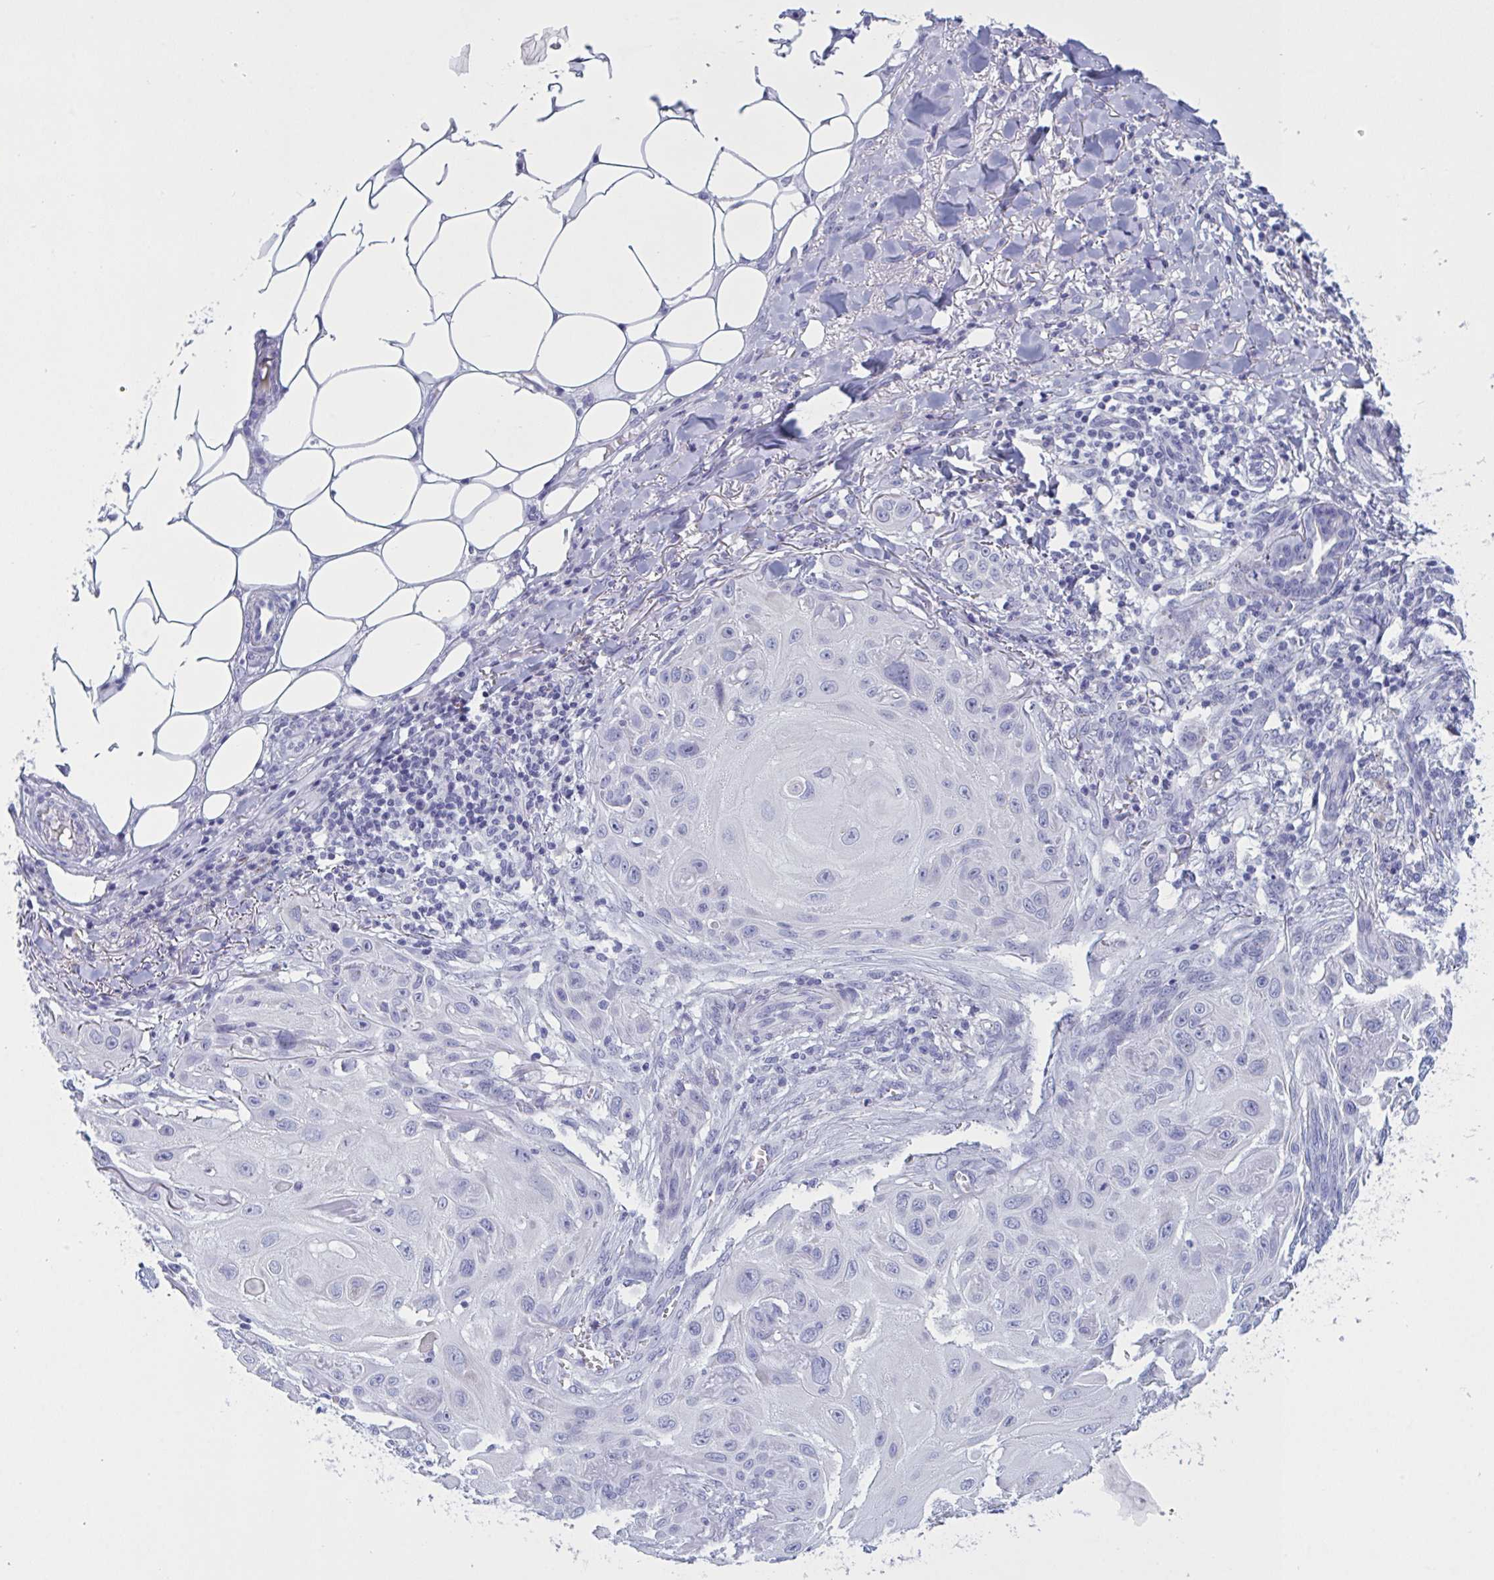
{"staining": {"intensity": "negative", "quantity": "none", "location": "none"}, "tissue": "skin cancer", "cell_type": "Tumor cells", "image_type": "cancer", "snomed": [{"axis": "morphology", "description": "Squamous cell carcinoma, NOS"}, {"axis": "topography", "description": "Skin"}], "caption": "The histopathology image reveals no significant expression in tumor cells of squamous cell carcinoma (skin).", "gene": "OXLD1", "patient": {"sex": "female", "age": 91}}